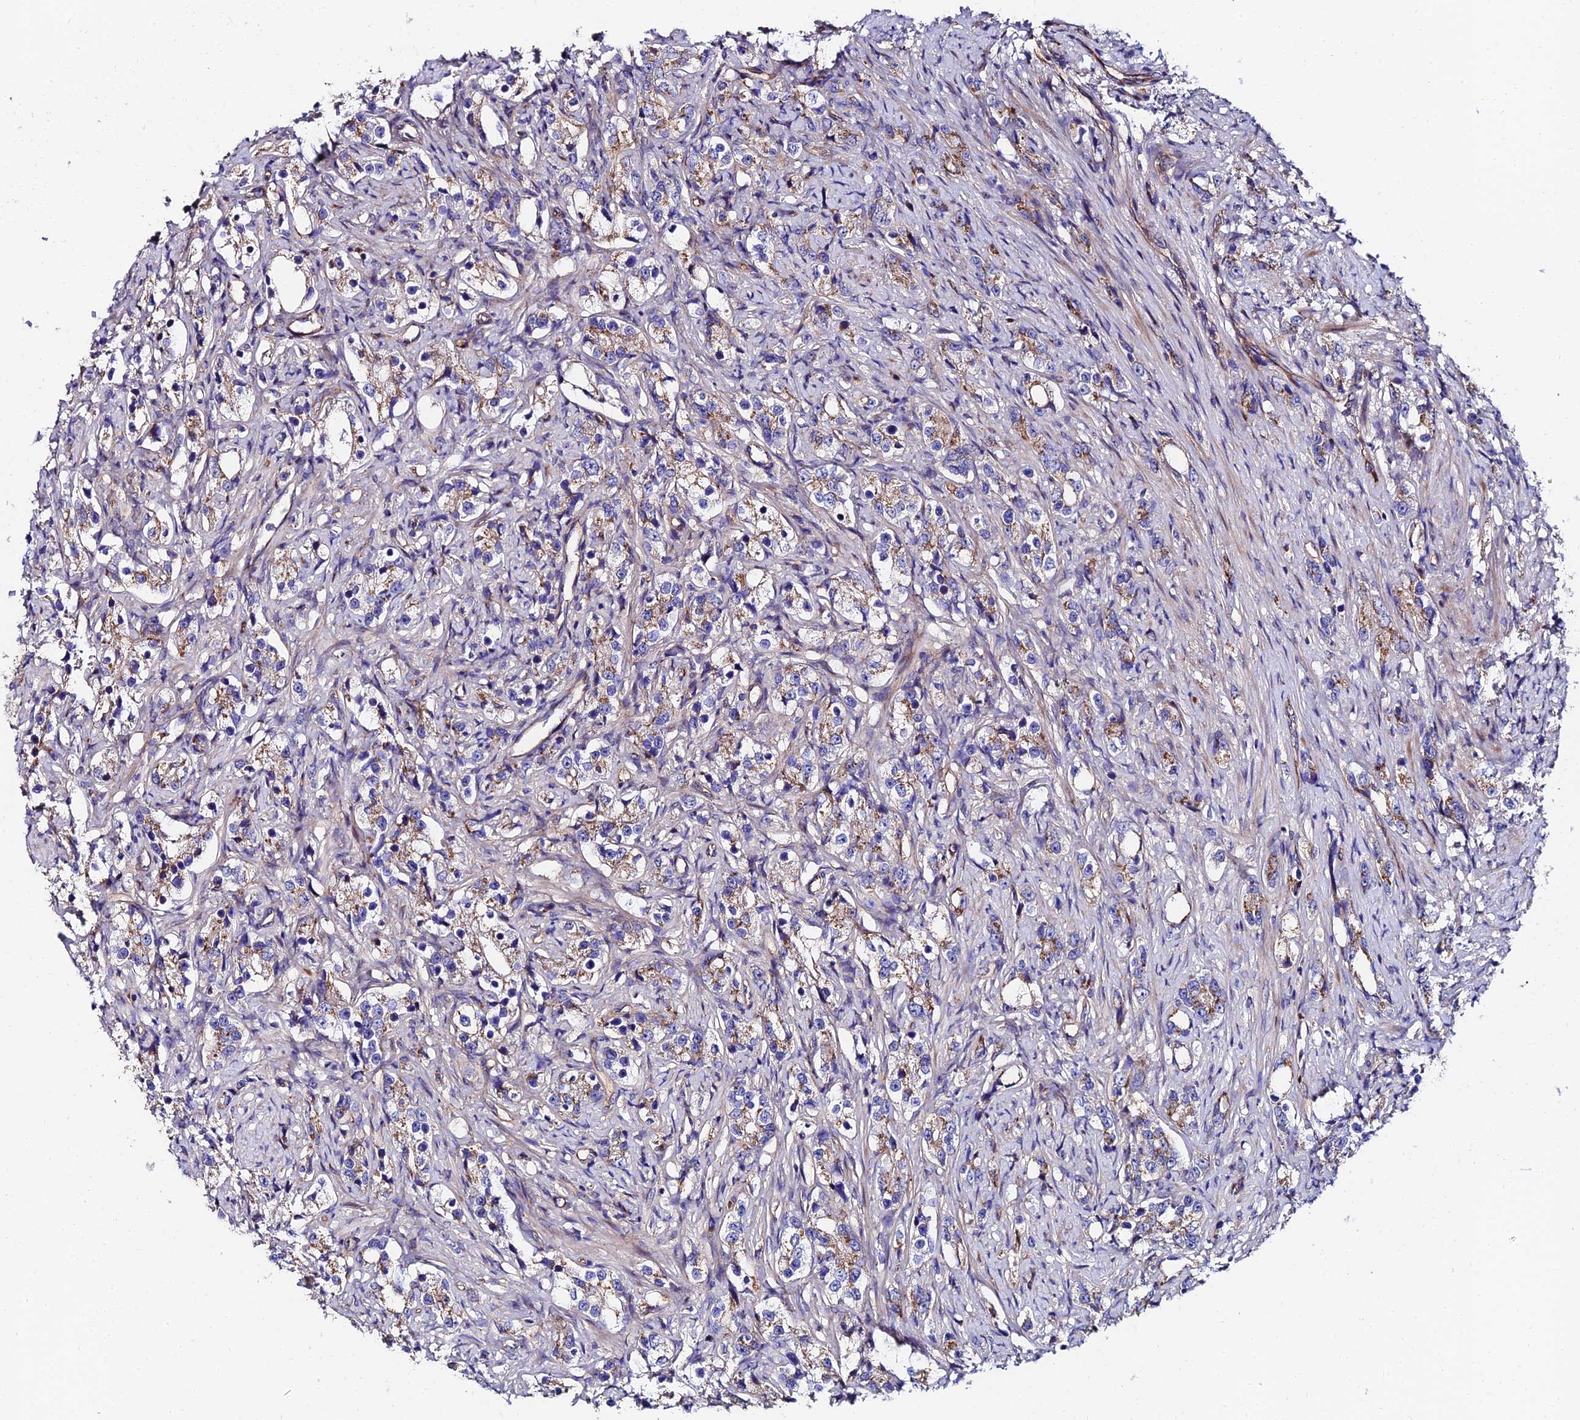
{"staining": {"intensity": "weak", "quantity": "25%-75%", "location": "cytoplasmic/membranous"}, "tissue": "prostate cancer", "cell_type": "Tumor cells", "image_type": "cancer", "snomed": [{"axis": "morphology", "description": "Adenocarcinoma, High grade"}, {"axis": "topography", "description": "Prostate"}], "caption": "A high-resolution image shows IHC staining of prostate cancer (high-grade adenocarcinoma), which displays weak cytoplasmic/membranous expression in about 25%-75% of tumor cells.", "gene": "ADGRF3", "patient": {"sex": "male", "age": 63}}